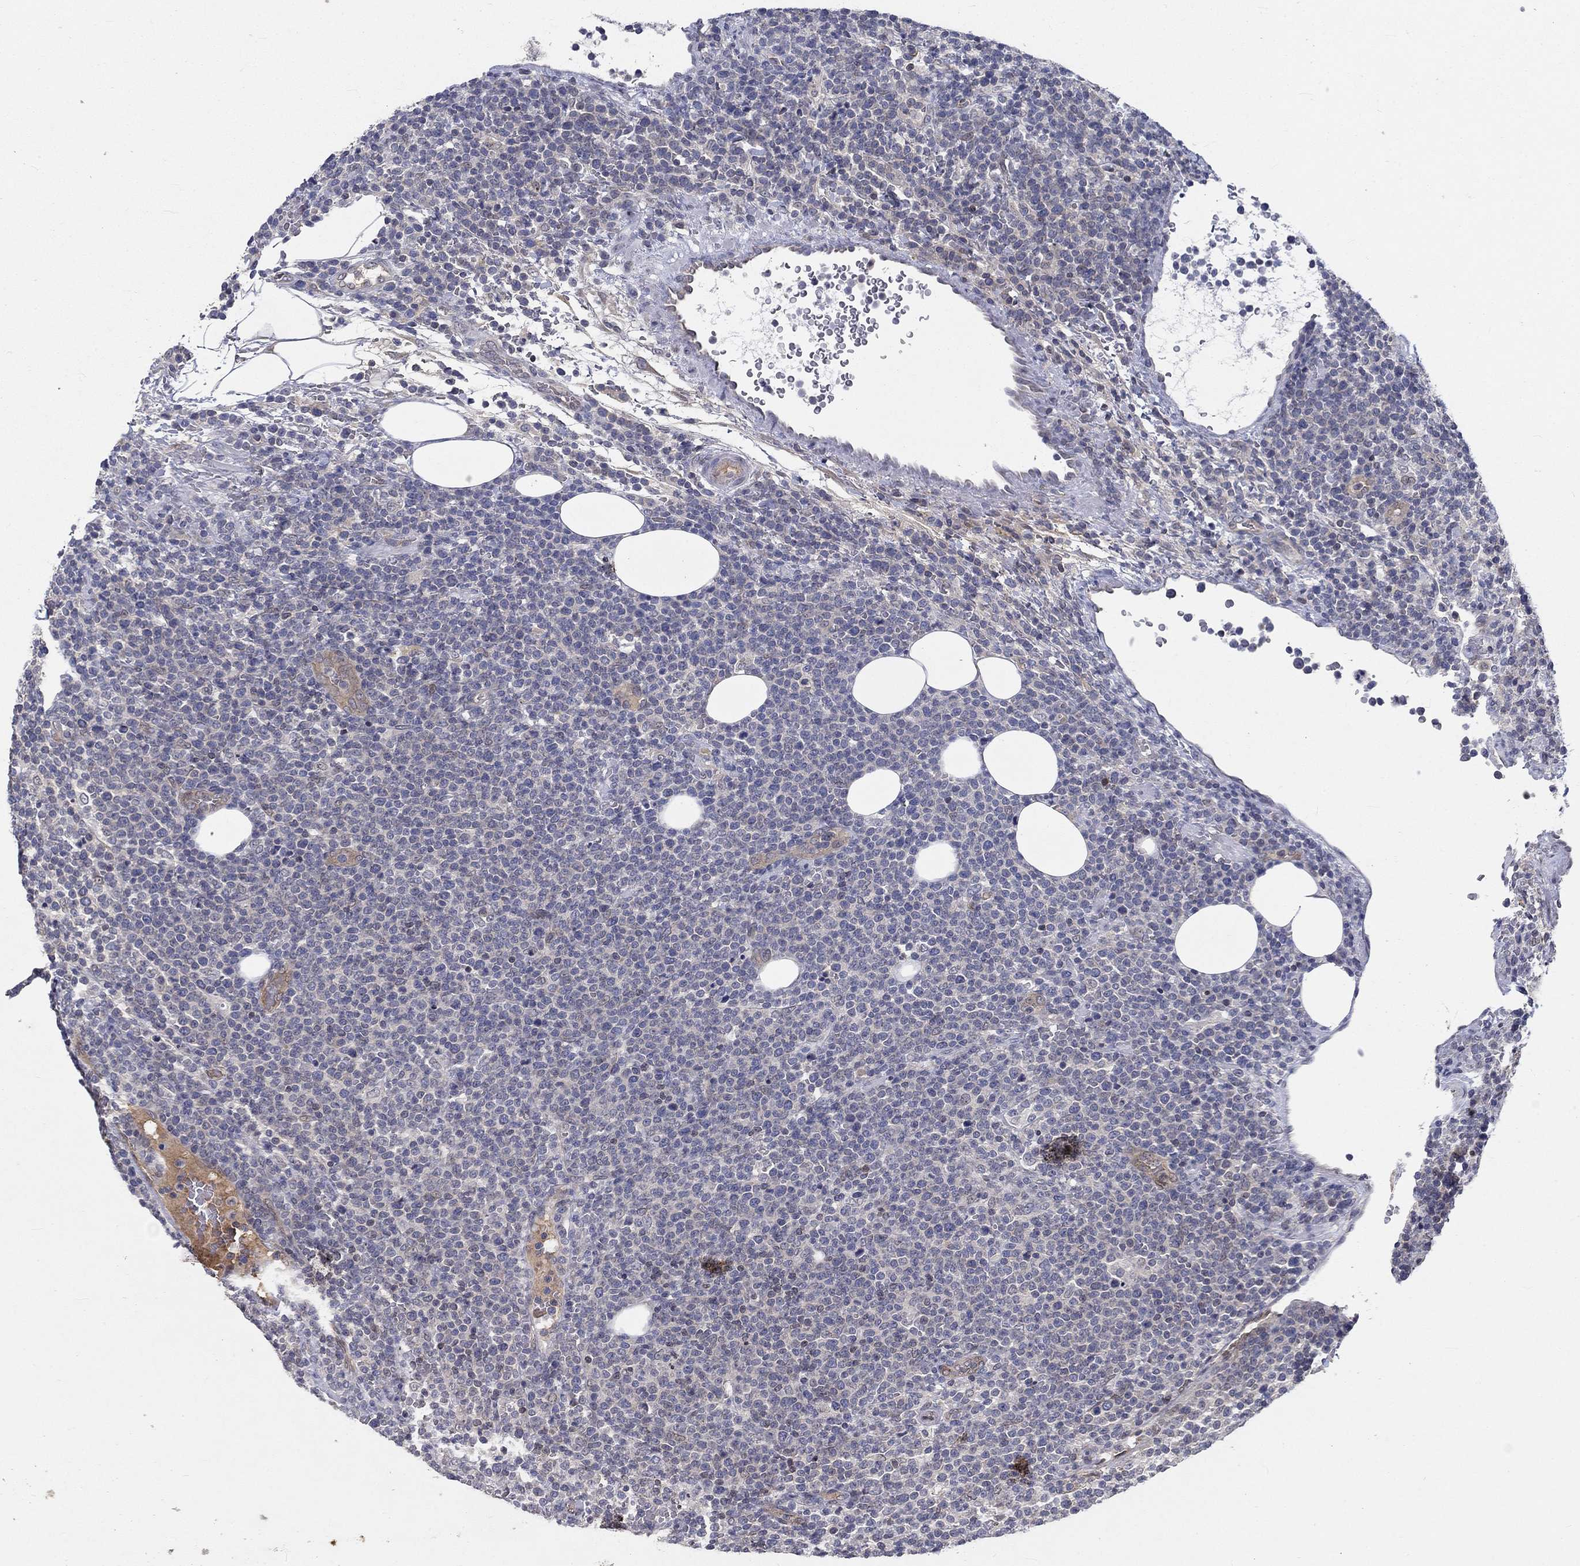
{"staining": {"intensity": "negative", "quantity": "none", "location": "none"}, "tissue": "lymphoma", "cell_type": "Tumor cells", "image_type": "cancer", "snomed": [{"axis": "morphology", "description": "Malignant lymphoma, non-Hodgkin's type, High grade"}, {"axis": "topography", "description": "Lymph node"}], "caption": "Tumor cells show no significant protein staining in malignant lymphoma, non-Hodgkin's type (high-grade).", "gene": "CETN3", "patient": {"sex": "male", "age": 61}}